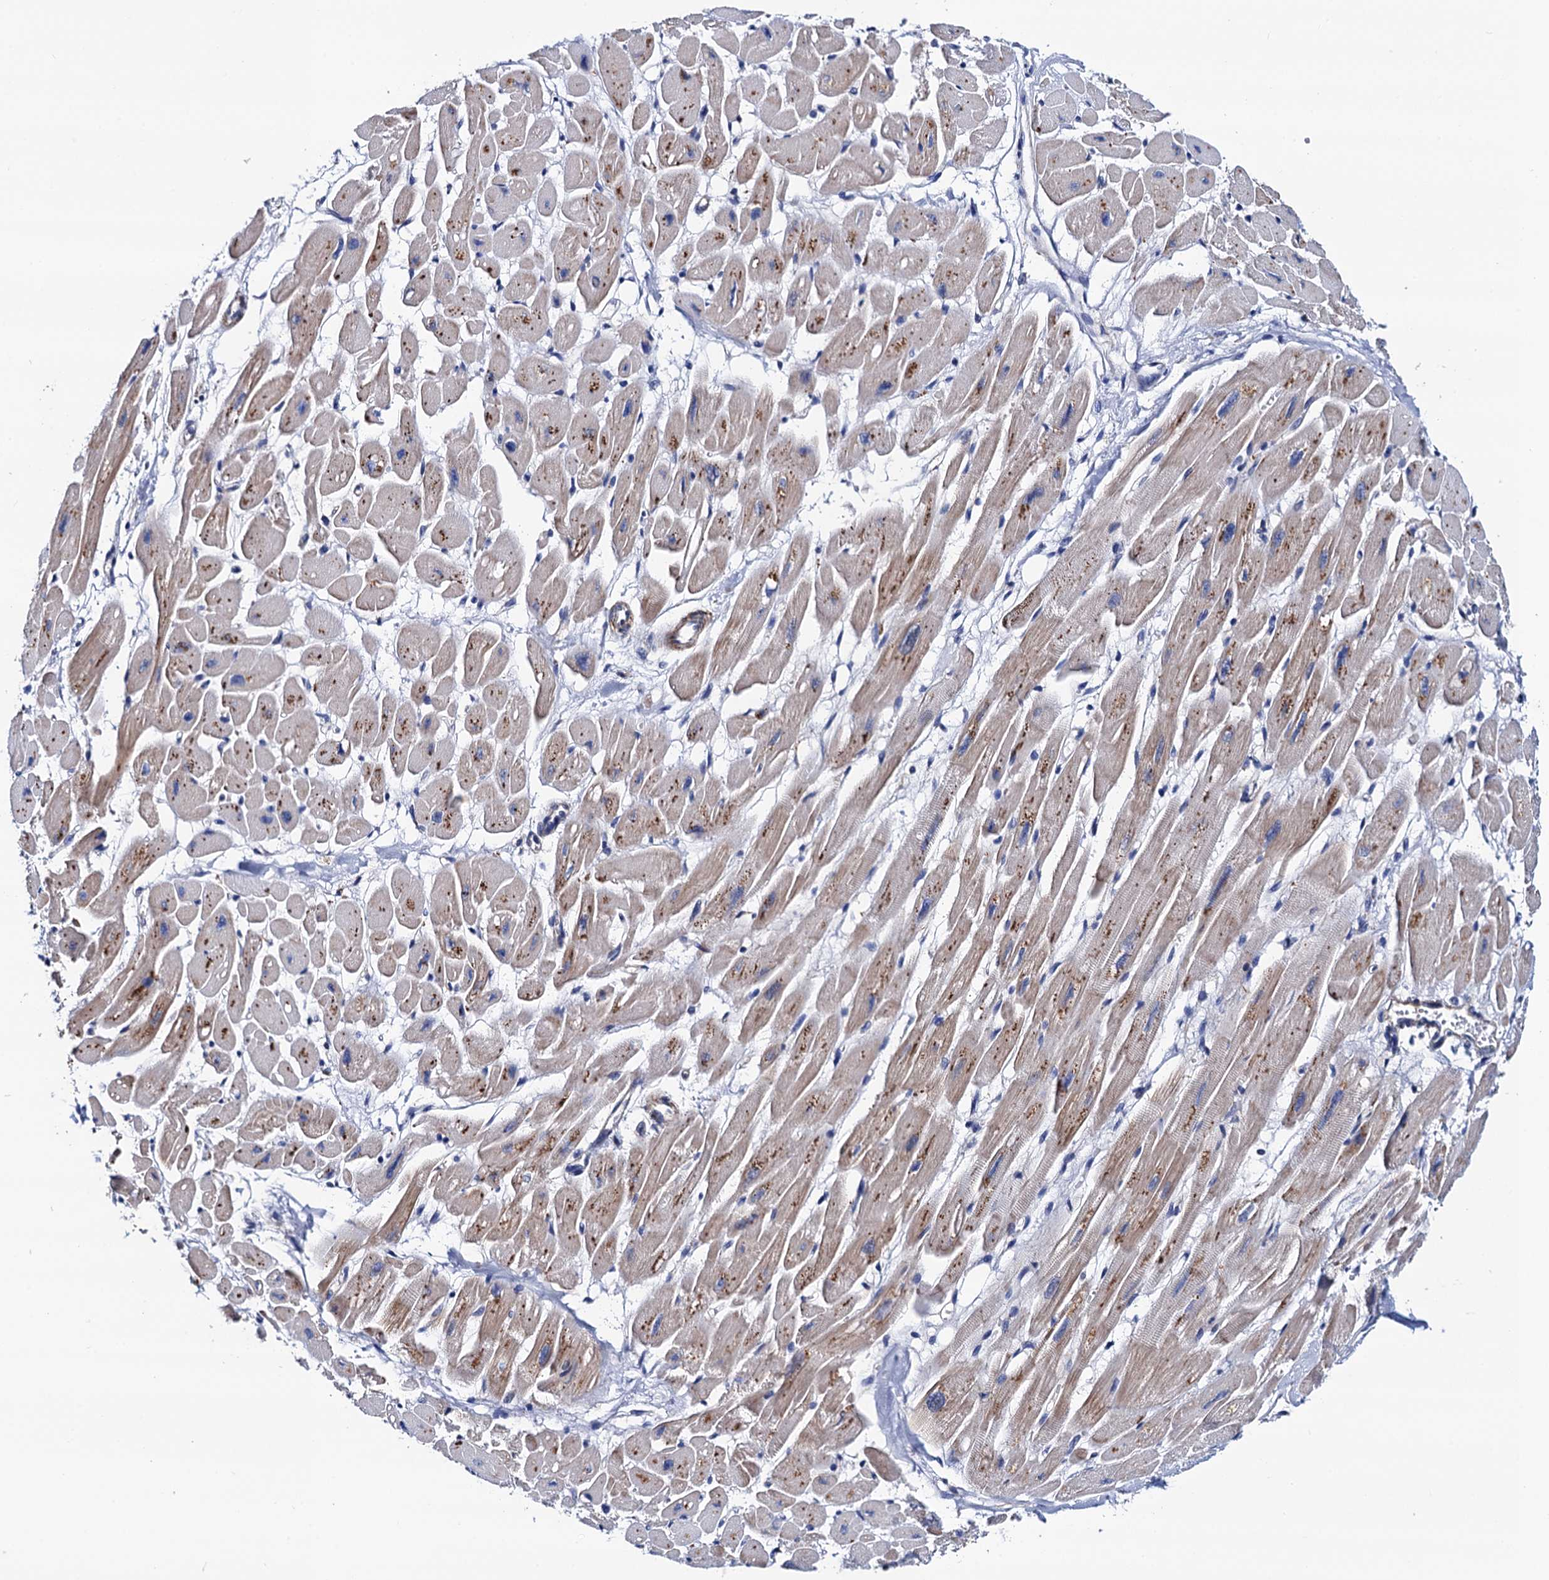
{"staining": {"intensity": "weak", "quantity": "25%-75%", "location": "cytoplasmic/membranous"}, "tissue": "heart muscle", "cell_type": "Cardiomyocytes", "image_type": "normal", "snomed": [{"axis": "morphology", "description": "Normal tissue, NOS"}, {"axis": "topography", "description": "Heart"}], "caption": "This is a histology image of immunohistochemistry staining of benign heart muscle, which shows weak expression in the cytoplasmic/membranous of cardiomyocytes.", "gene": "ZDHHC18", "patient": {"sex": "female", "age": 54}}